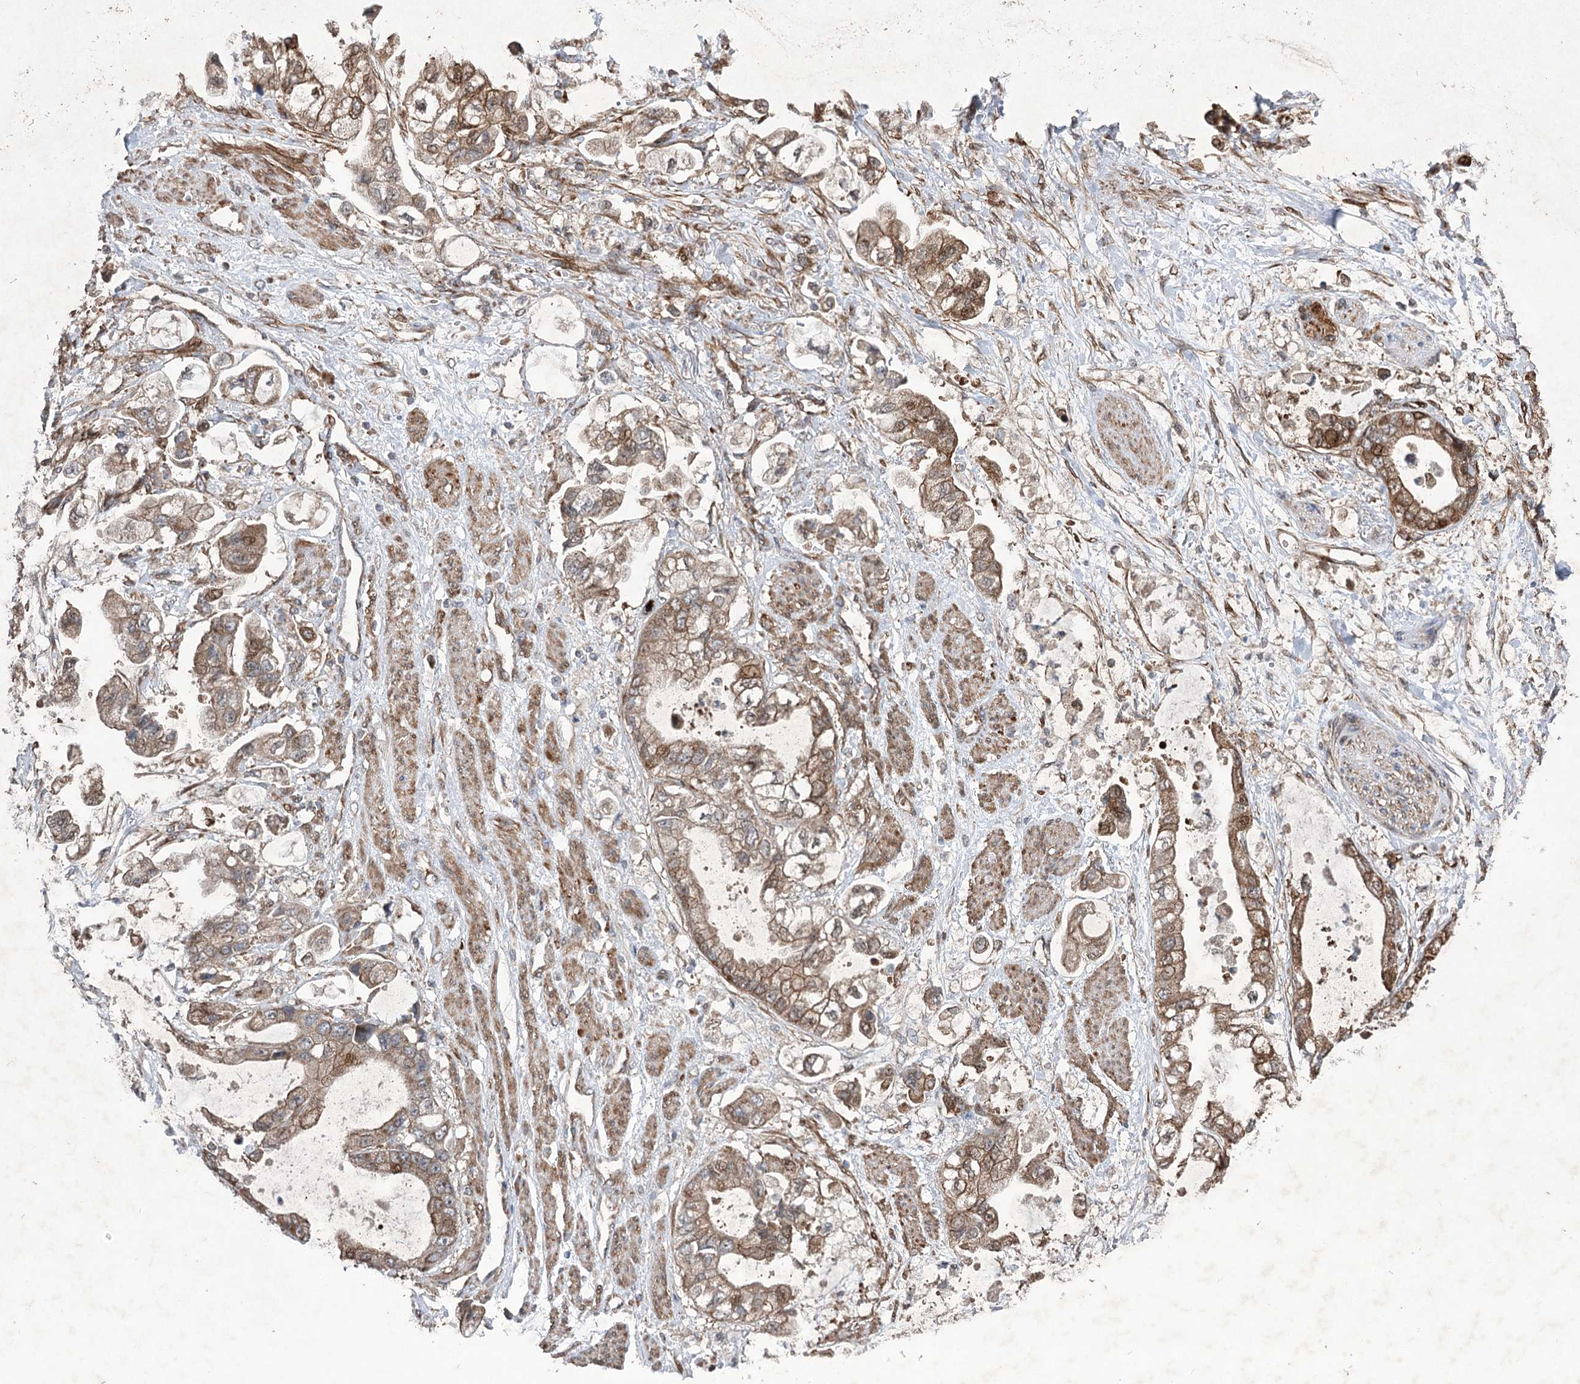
{"staining": {"intensity": "moderate", "quantity": ">75%", "location": "cytoplasmic/membranous"}, "tissue": "stomach cancer", "cell_type": "Tumor cells", "image_type": "cancer", "snomed": [{"axis": "morphology", "description": "Adenocarcinoma, NOS"}, {"axis": "topography", "description": "Stomach"}], "caption": "Immunohistochemistry (IHC) (DAB) staining of human stomach adenocarcinoma demonstrates moderate cytoplasmic/membranous protein staining in about >75% of tumor cells.", "gene": "SERINC5", "patient": {"sex": "male", "age": 62}}